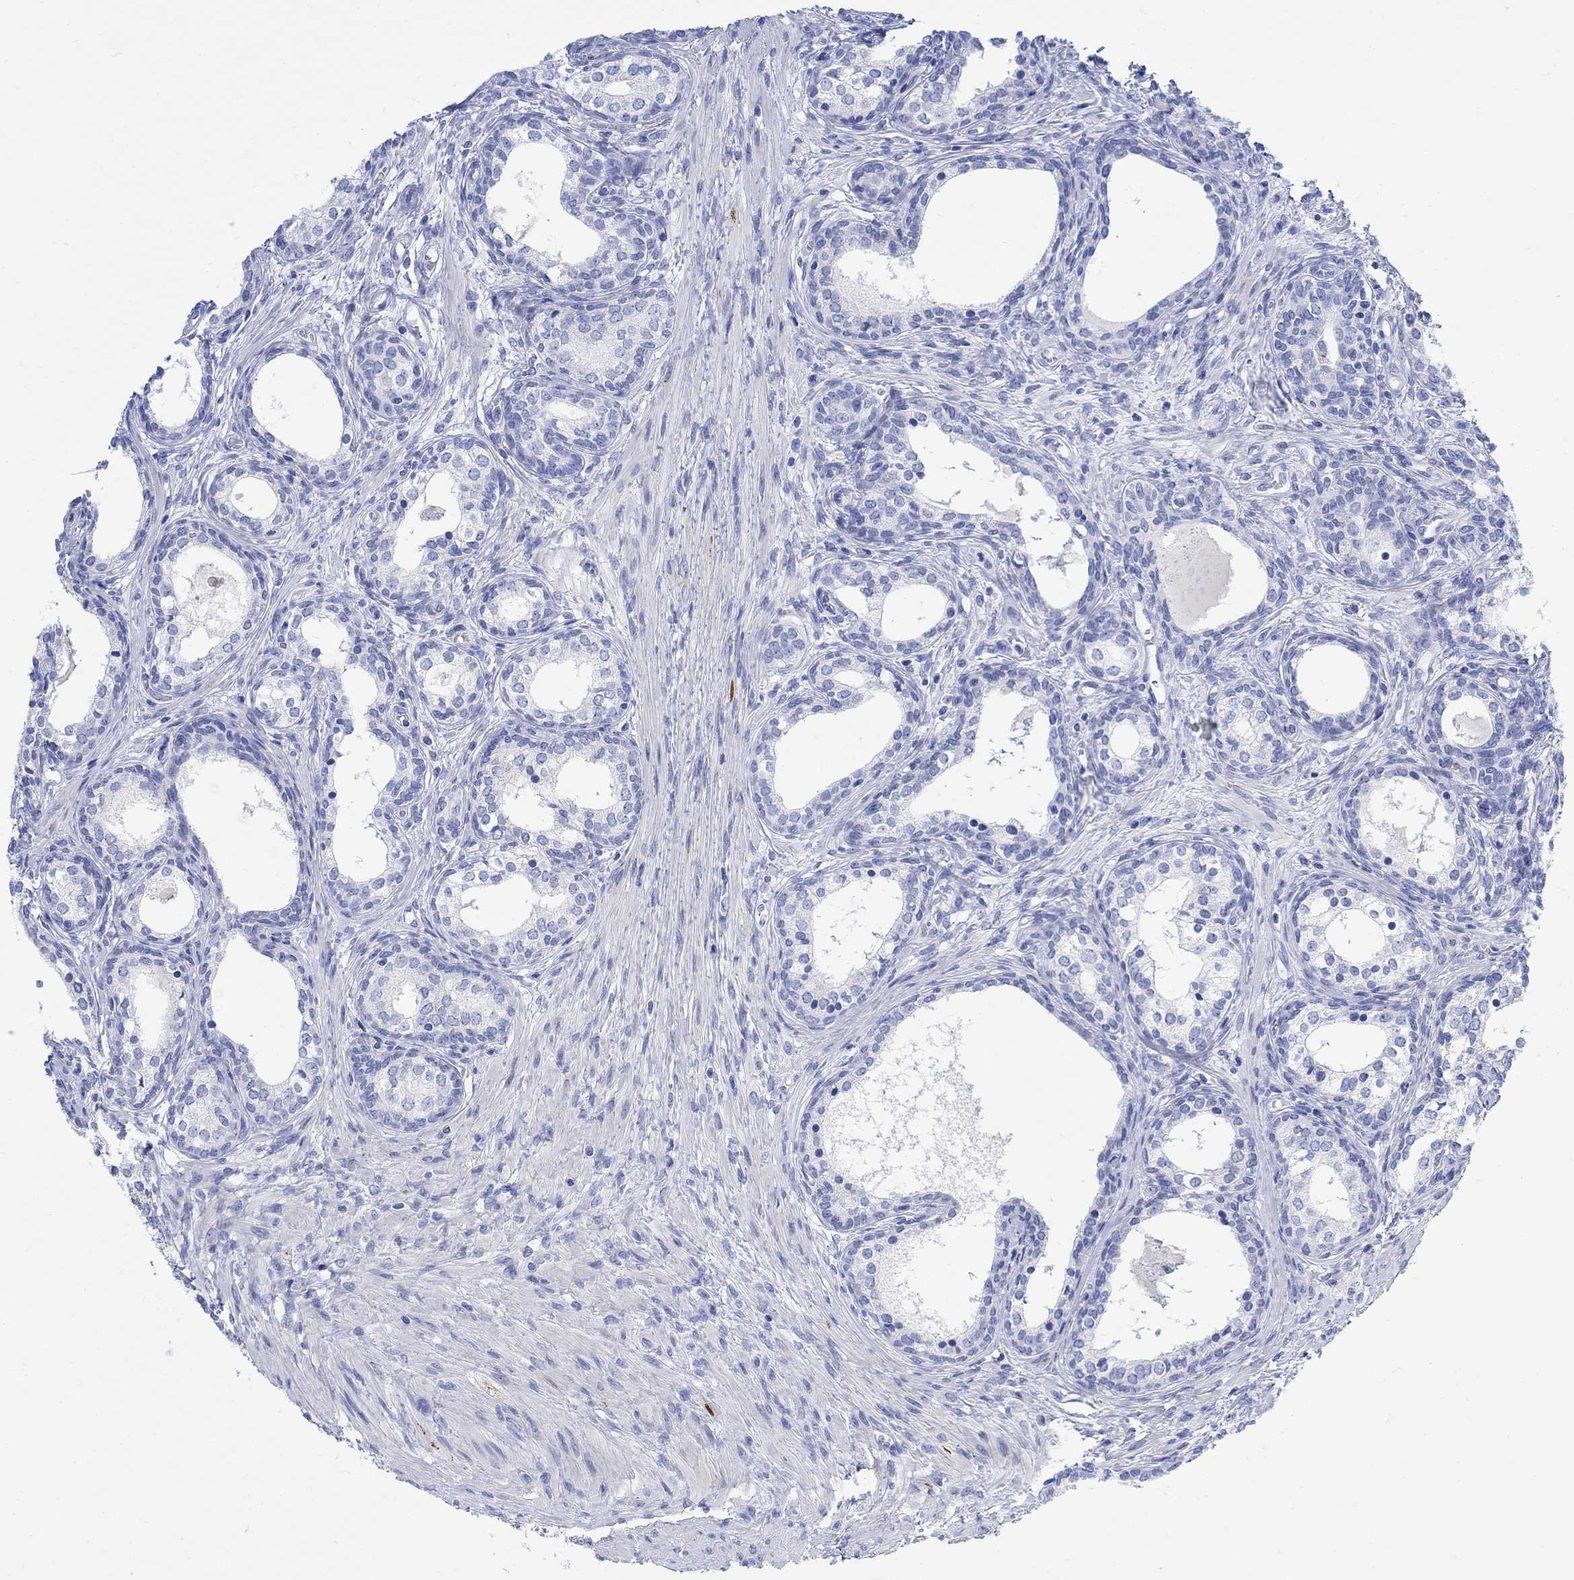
{"staining": {"intensity": "negative", "quantity": "none", "location": "none"}, "tissue": "prostate cancer", "cell_type": "Tumor cells", "image_type": "cancer", "snomed": [{"axis": "morphology", "description": "Adenocarcinoma, NOS"}, {"axis": "morphology", "description": "Adenocarcinoma, High grade"}, {"axis": "topography", "description": "Prostate"}], "caption": "Tumor cells are negative for brown protein staining in prostate cancer.", "gene": "MYL1", "patient": {"sex": "male", "age": 61}}